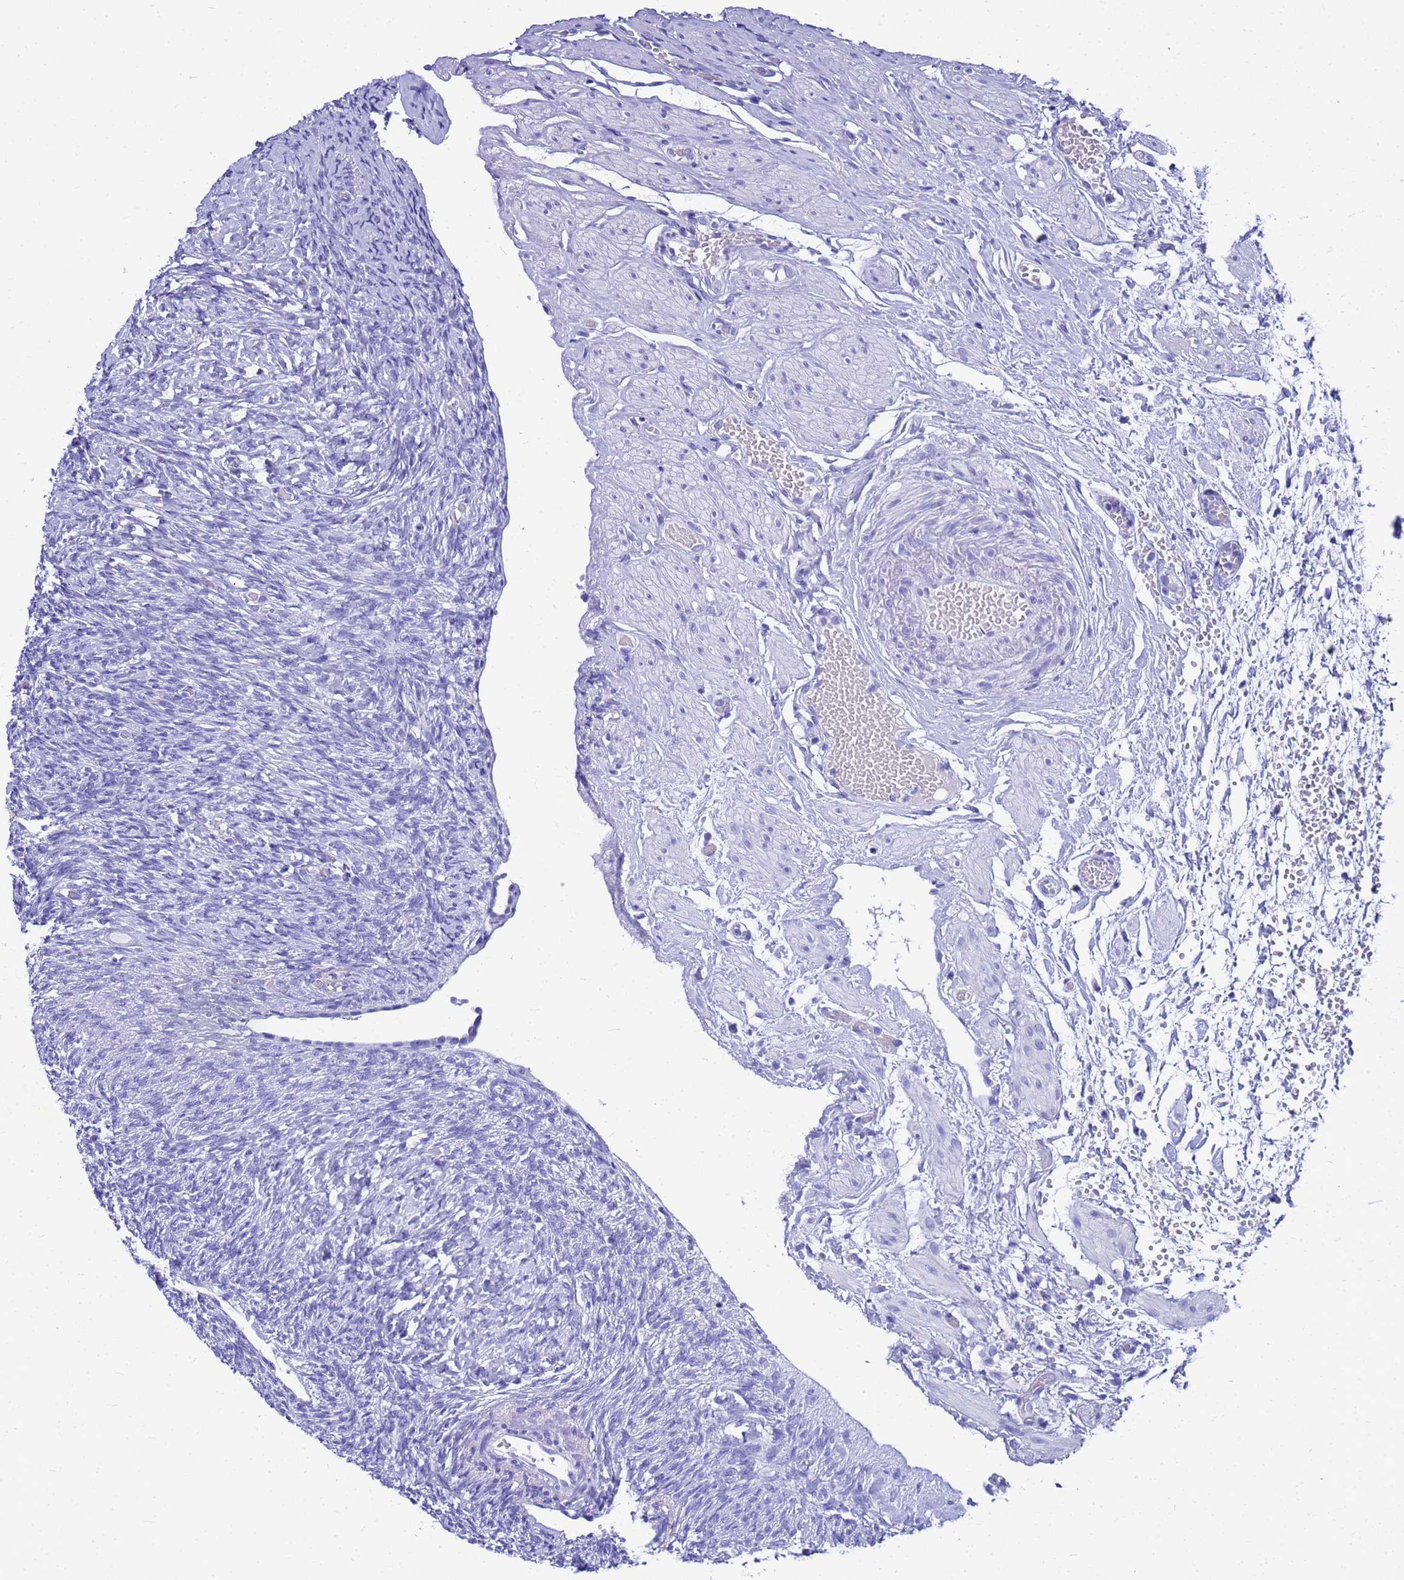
{"staining": {"intensity": "negative", "quantity": "none", "location": "none"}, "tissue": "ovary", "cell_type": "Follicle cells", "image_type": "normal", "snomed": [{"axis": "morphology", "description": "Normal tissue, NOS"}, {"axis": "topography", "description": "Ovary"}], "caption": "Follicle cells show no significant protein positivity in benign ovary. (DAB immunohistochemistry (IHC) with hematoxylin counter stain).", "gene": "MS4A13", "patient": {"sex": "female", "age": 41}}